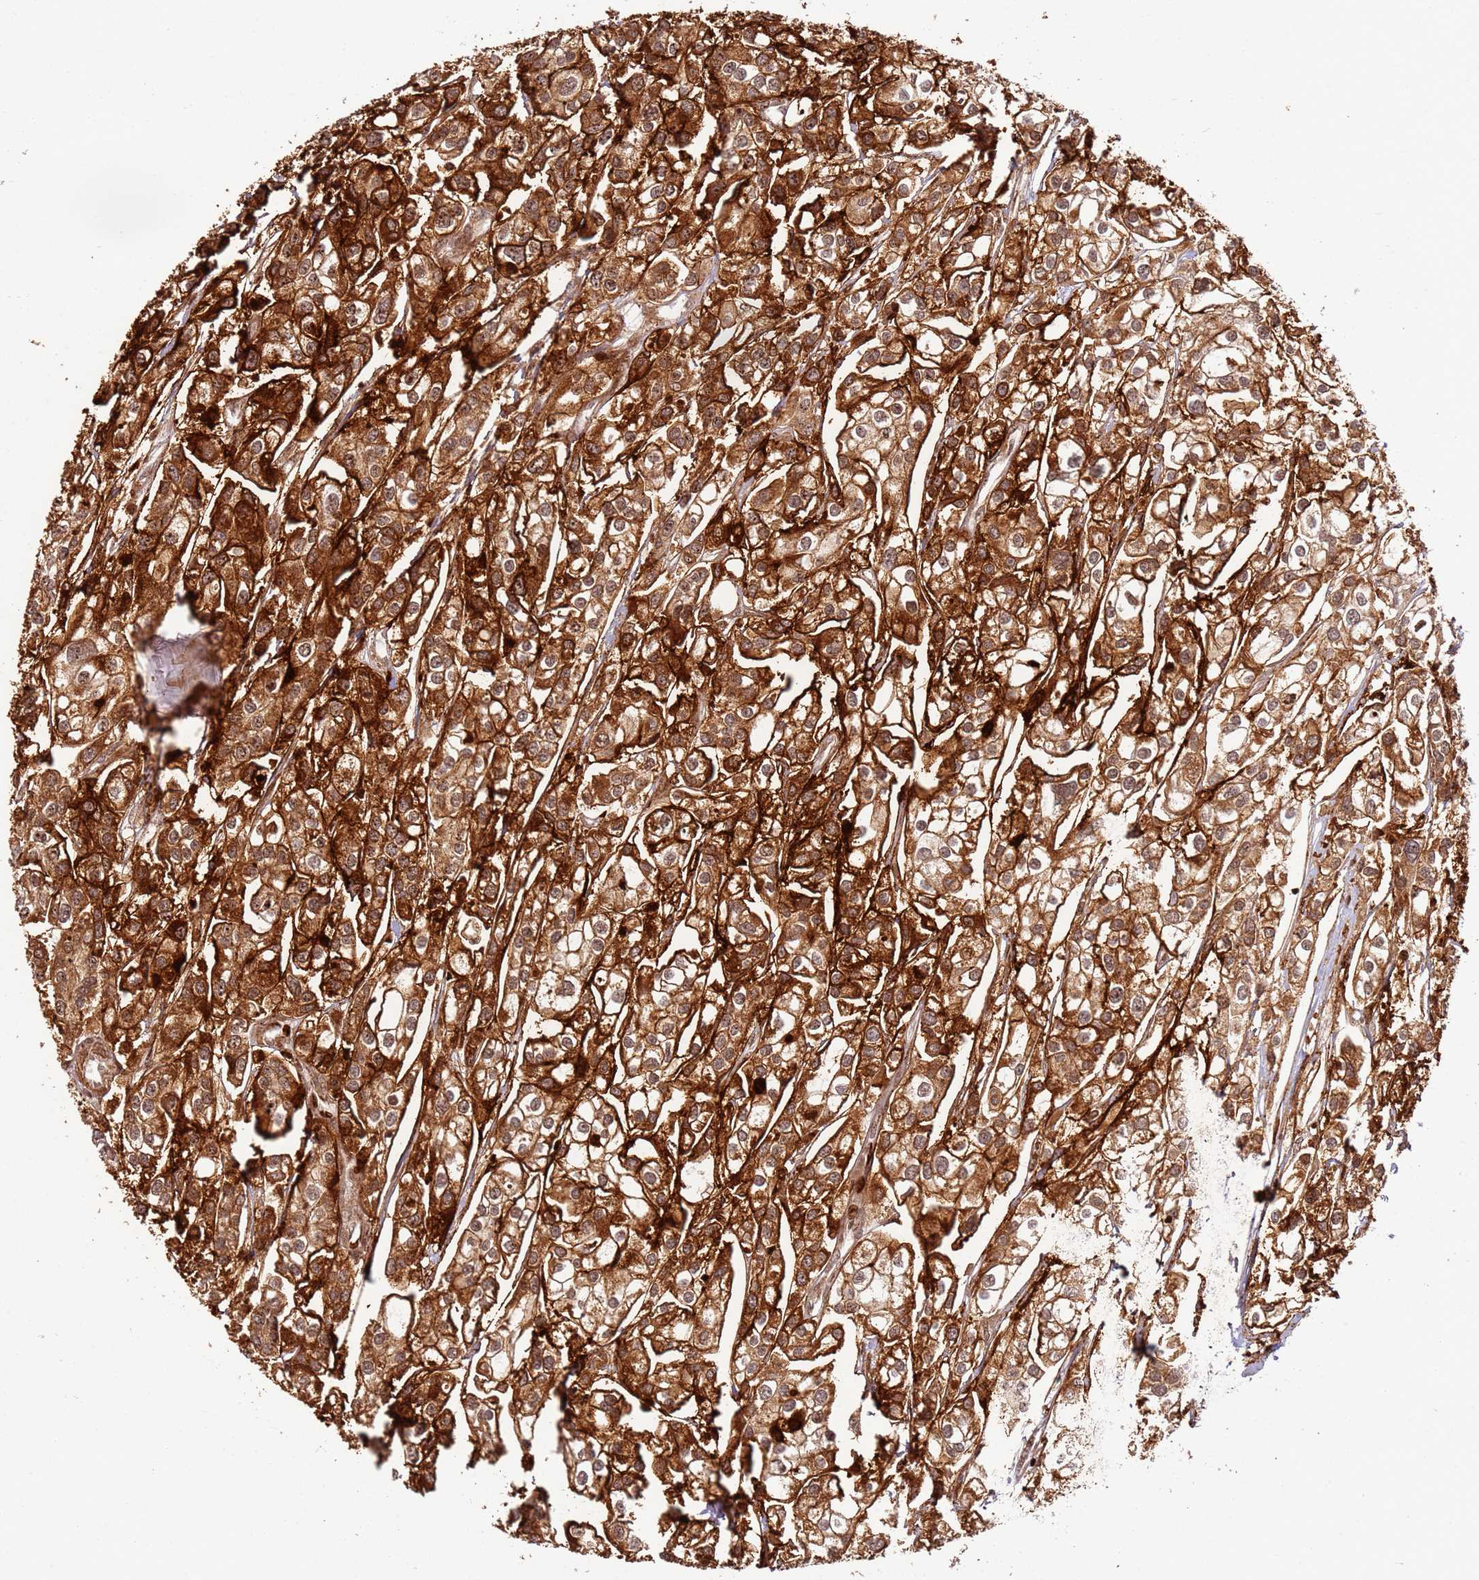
{"staining": {"intensity": "strong", "quantity": ">75%", "location": "cytoplasmic/membranous,nuclear"}, "tissue": "urothelial cancer", "cell_type": "Tumor cells", "image_type": "cancer", "snomed": [{"axis": "morphology", "description": "Urothelial carcinoma, High grade"}, {"axis": "topography", "description": "Urinary bladder"}], "caption": "This histopathology image exhibits immunohistochemistry (IHC) staining of high-grade urothelial carcinoma, with high strong cytoplasmic/membranous and nuclear expression in about >75% of tumor cells.", "gene": "TMEM233", "patient": {"sex": "male", "age": 67}}